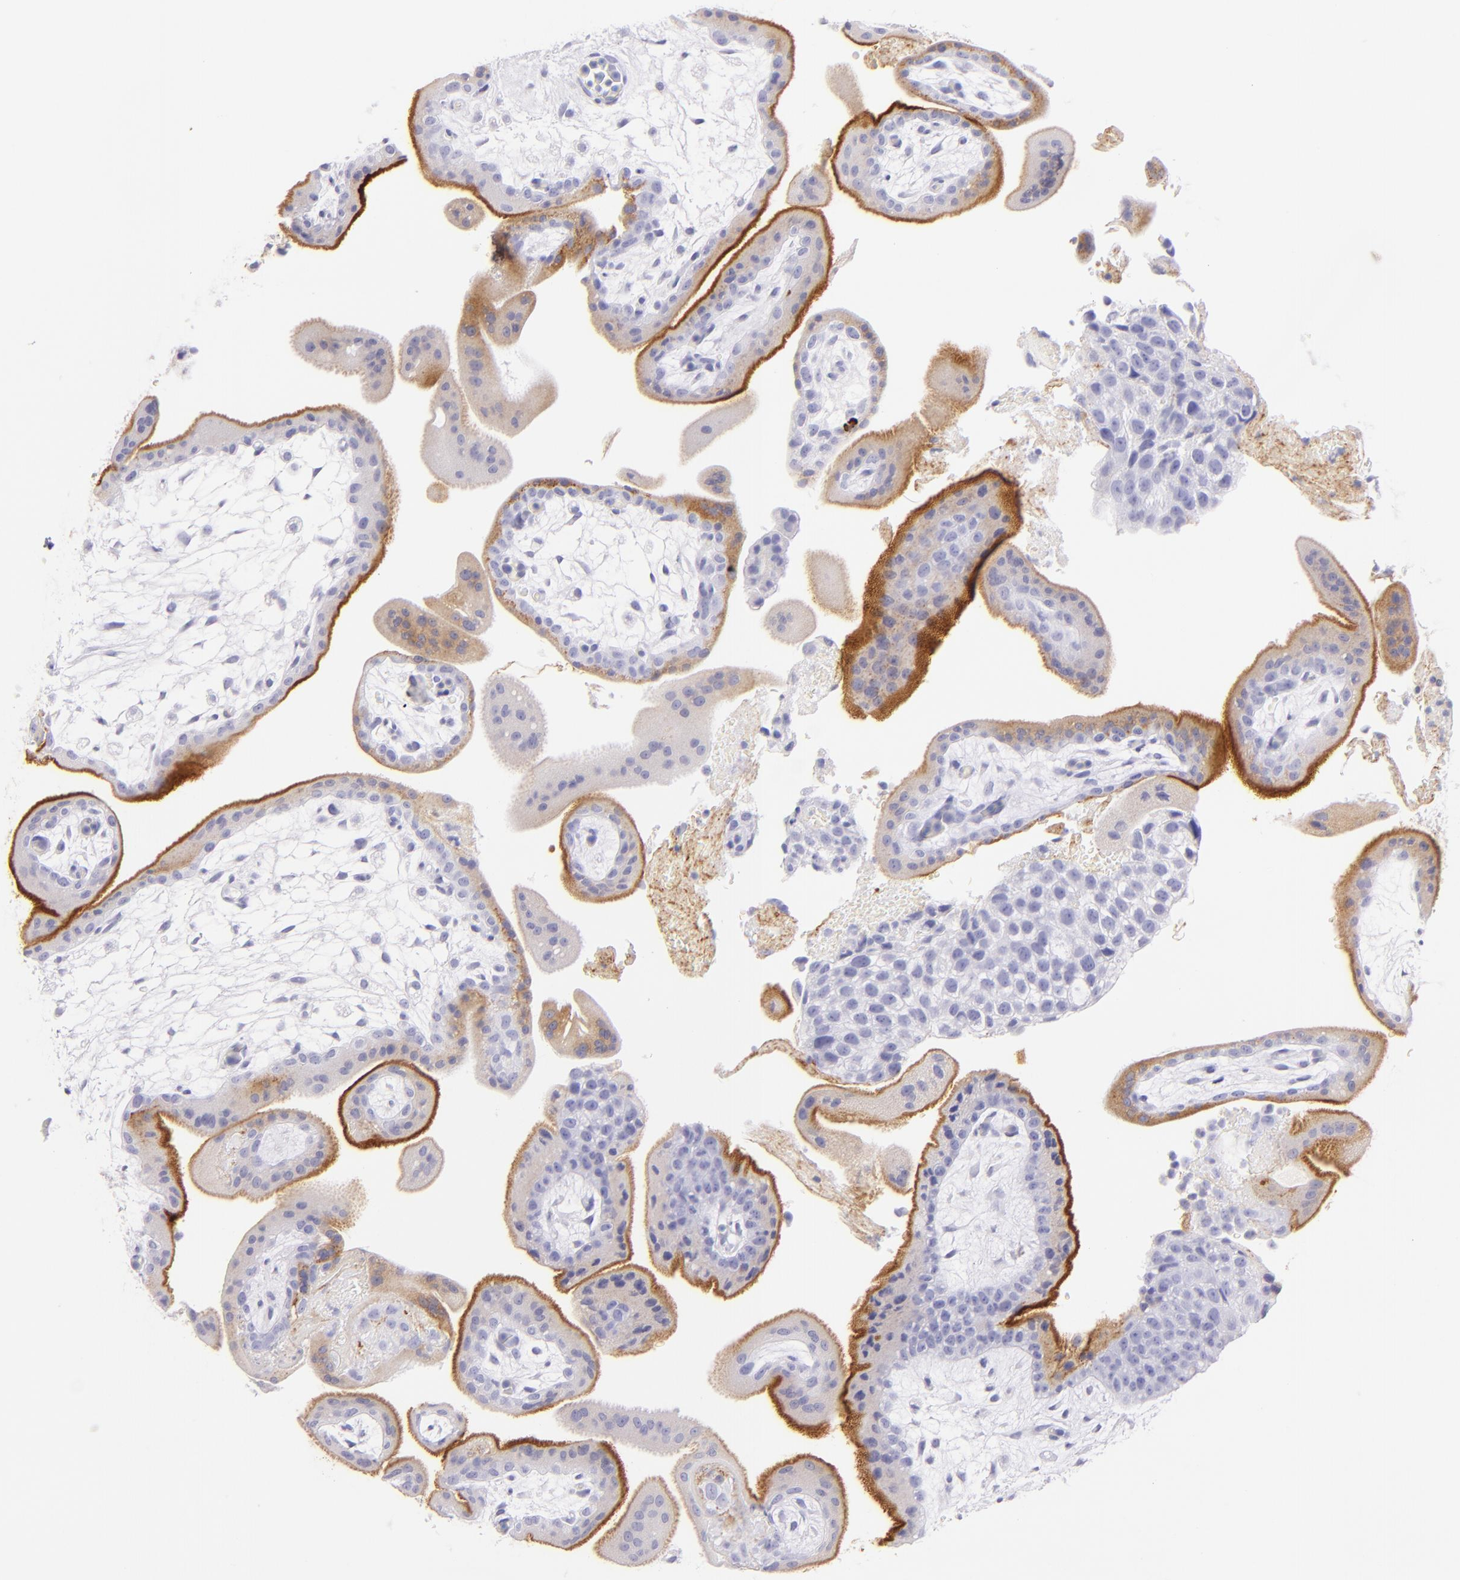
{"staining": {"intensity": "negative", "quantity": "none", "location": "none"}, "tissue": "placenta", "cell_type": "Decidual cells", "image_type": "normal", "snomed": [{"axis": "morphology", "description": "Normal tissue, NOS"}, {"axis": "topography", "description": "Placenta"}], "caption": "DAB immunohistochemical staining of unremarkable human placenta exhibits no significant positivity in decidual cells. Nuclei are stained in blue.", "gene": "SDC1", "patient": {"sex": "female", "age": 35}}